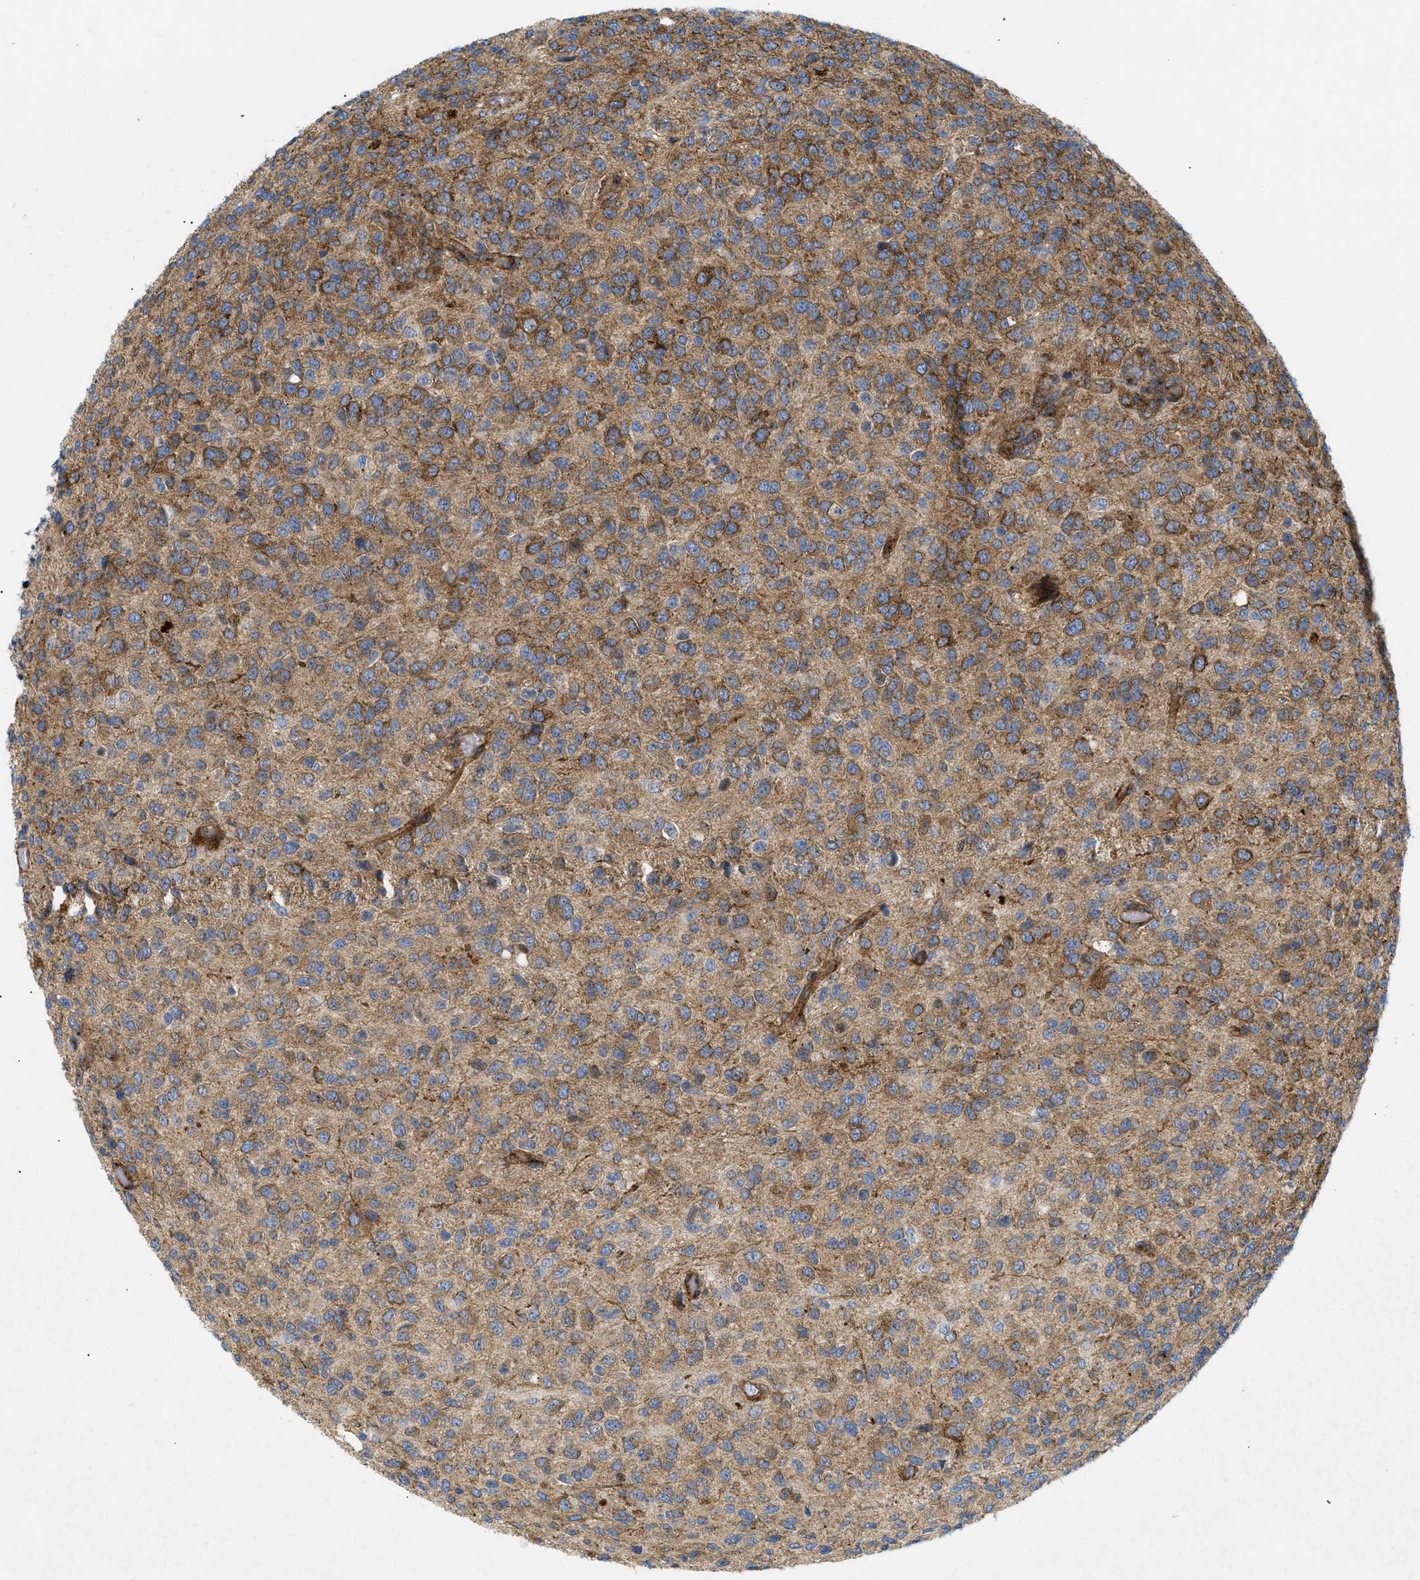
{"staining": {"intensity": "moderate", "quantity": ">75%", "location": "cytoplasmic/membranous"}, "tissue": "glioma", "cell_type": "Tumor cells", "image_type": "cancer", "snomed": [{"axis": "morphology", "description": "Glioma, malignant, High grade"}, {"axis": "topography", "description": "pancreas cauda"}], "caption": "A brown stain shows moderate cytoplasmic/membranous positivity of a protein in malignant glioma (high-grade) tumor cells. Using DAB (3,3'-diaminobenzidine) (brown) and hematoxylin (blue) stains, captured at high magnification using brightfield microscopy.", "gene": "DCTN4", "patient": {"sex": "male", "age": 60}}